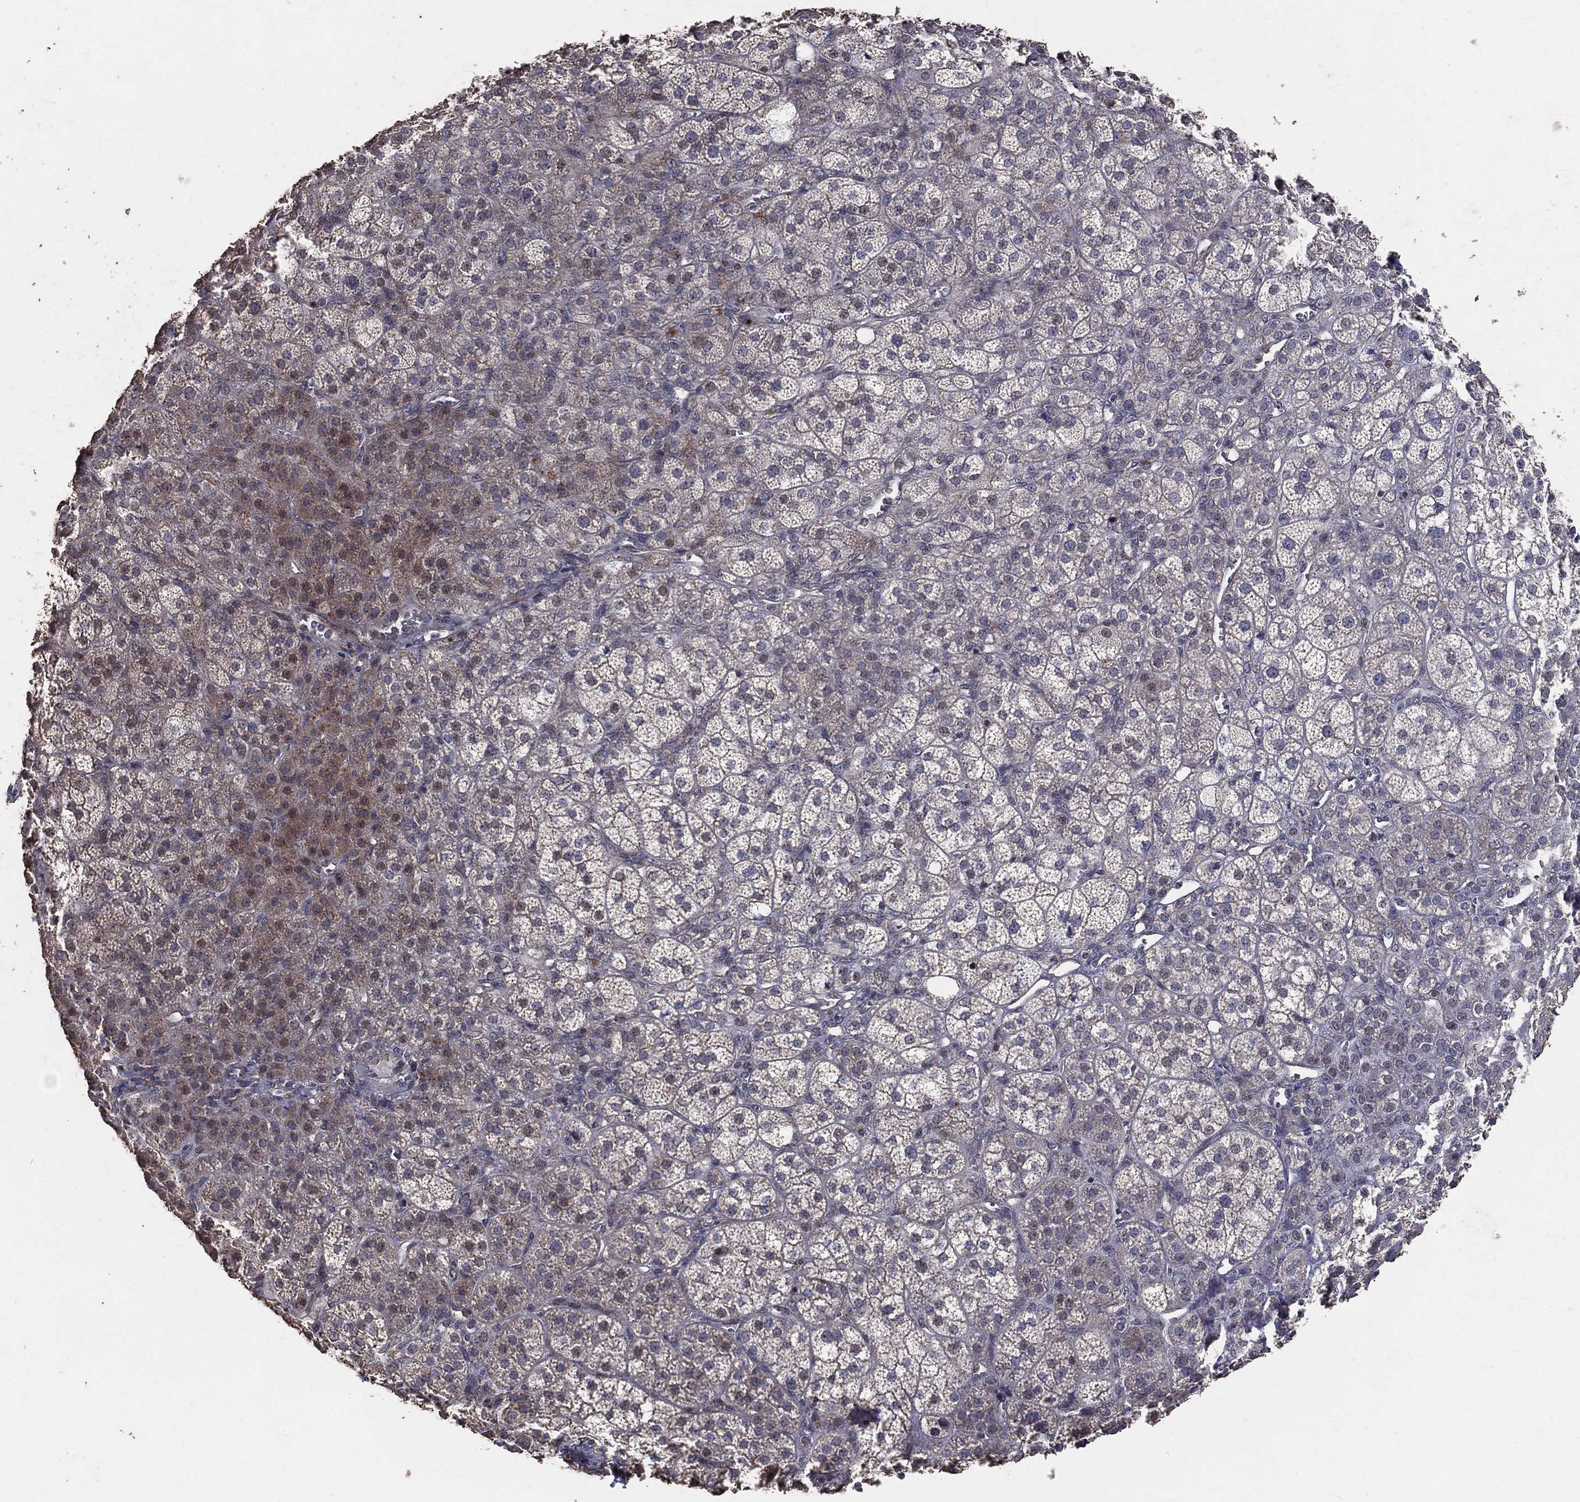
{"staining": {"intensity": "moderate", "quantity": "<25%", "location": "cytoplasmic/membranous"}, "tissue": "adrenal gland", "cell_type": "Glandular cells", "image_type": "normal", "snomed": [{"axis": "morphology", "description": "Normal tissue, NOS"}, {"axis": "topography", "description": "Adrenal gland"}], "caption": "A brown stain highlights moderate cytoplasmic/membranous expression of a protein in glandular cells of benign adrenal gland.", "gene": "LY6K", "patient": {"sex": "female", "age": 60}}